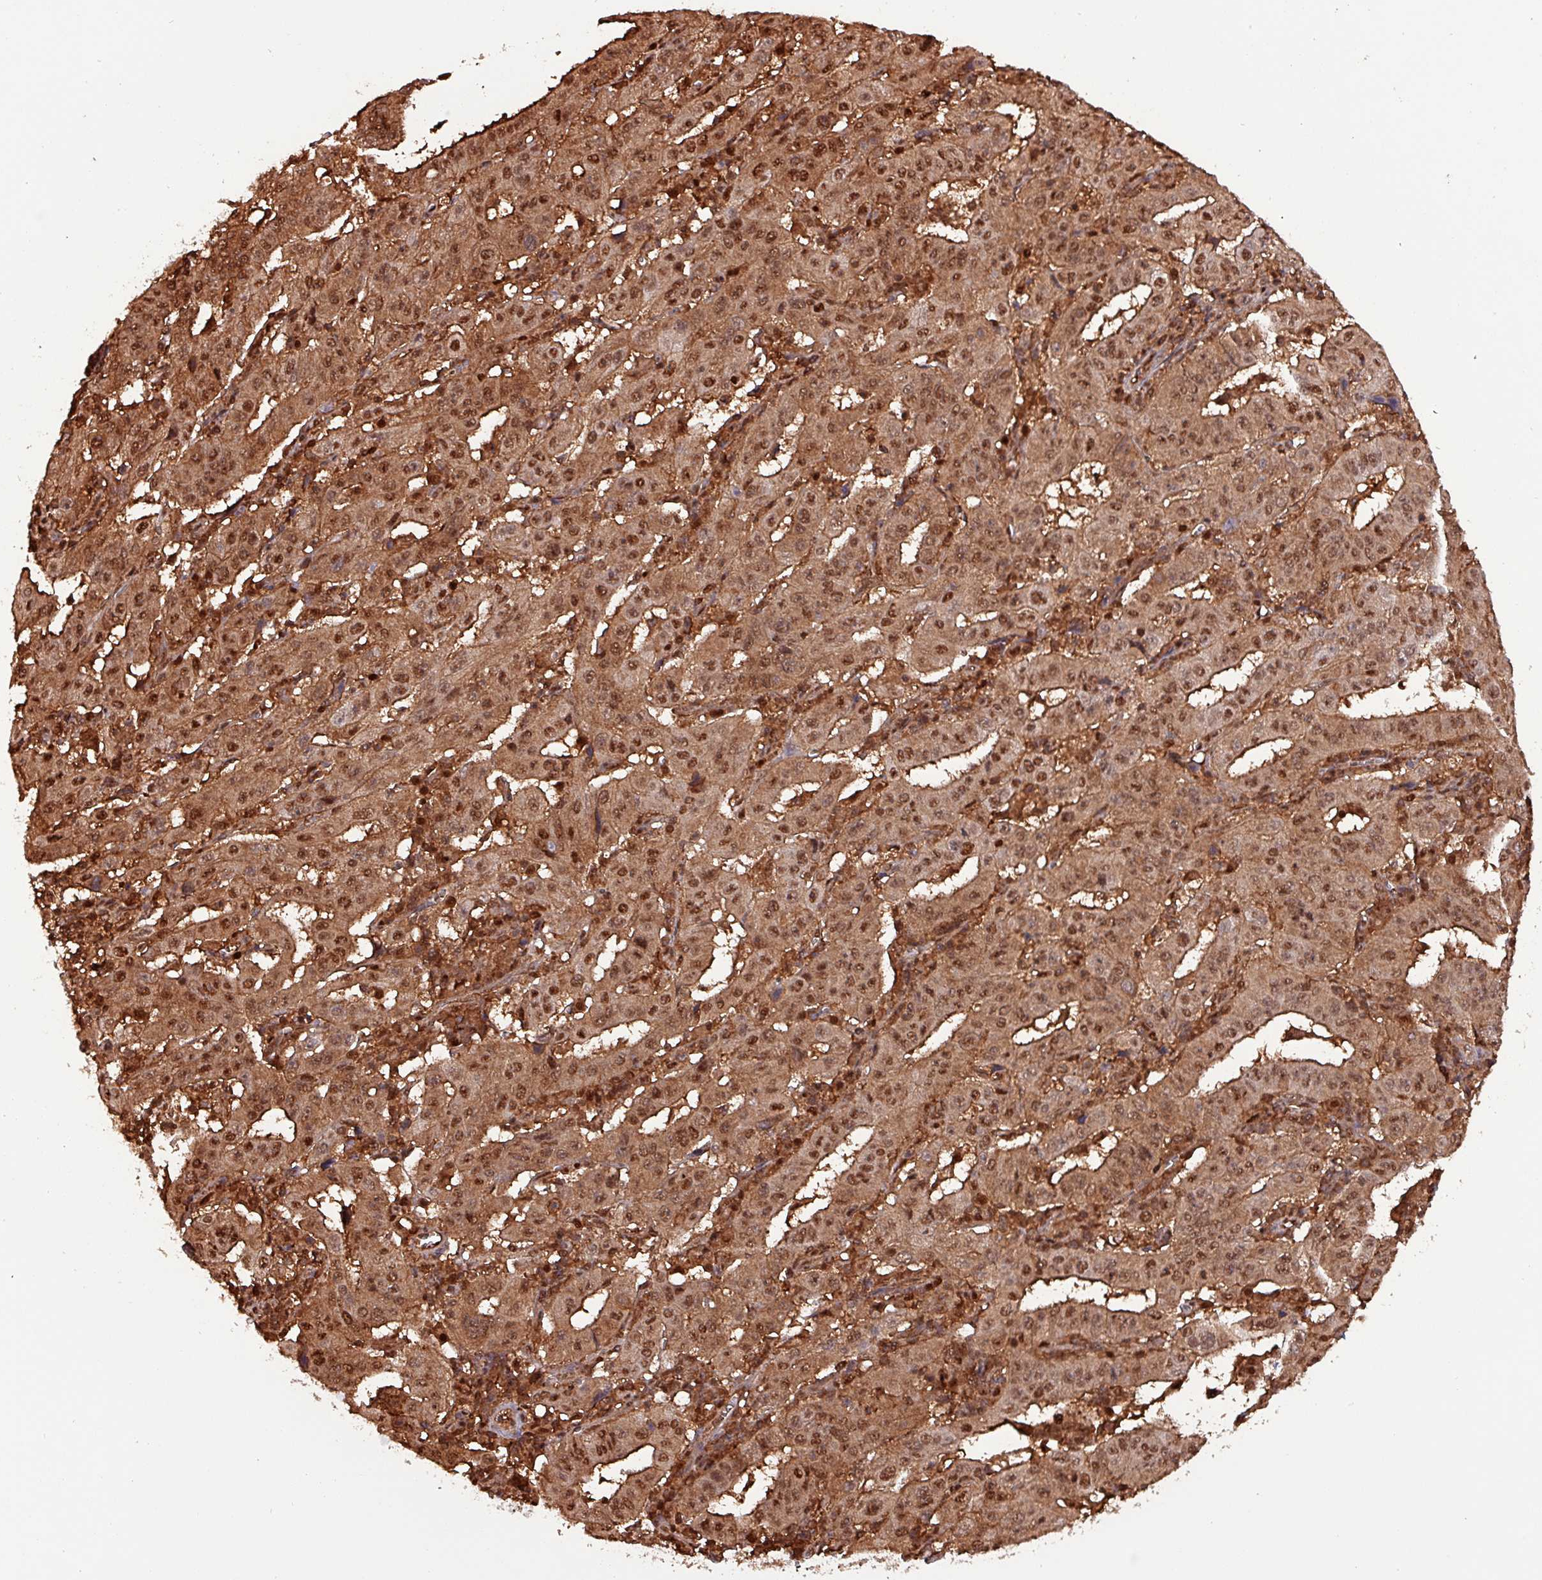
{"staining": {"intensity": "strong", "quantity": ">75%", "location": "cytoplasmic/membranous,nuclear"}, "tissue": "pancreatic cancer", "cell_type": "Tumor cells", "image_type": "cancer", "snomed": [{"axis": "morphology", "description": "Adenocarcinoma, NOS"}, {"axis": "topography", "description": "Pancreas"}], "caption": "An image of human pancreatic adenocarcinoma stained for a protein demonstrates strong cytoplasmic/membranous and nuclear brown staining in tumor cells. Using DAB (brown) and hematoxylin (blue) stains, captured at high magnification using brightfield microscopy.", "gene": "PSMB8", "patient": {"sex": "male", "age": 63}}